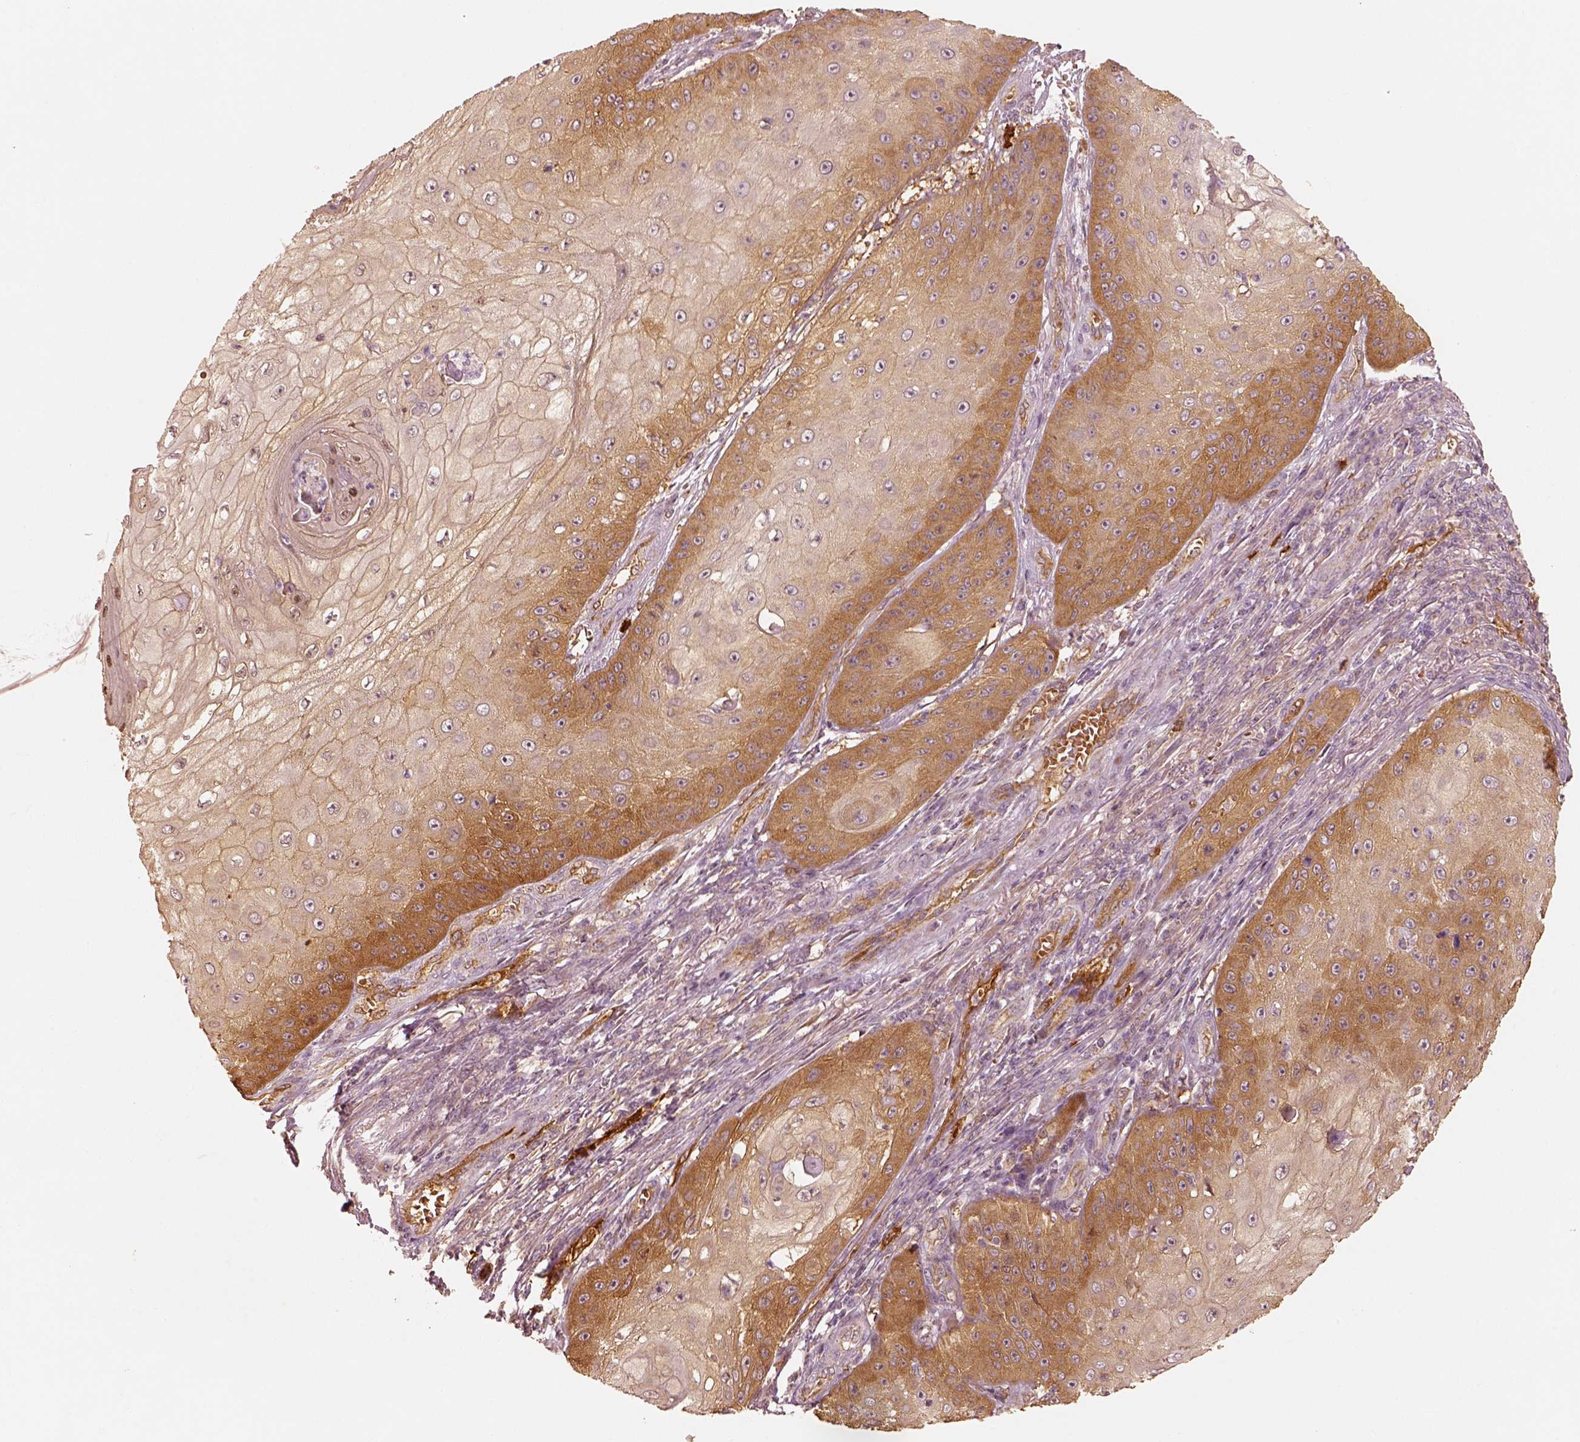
{"staining": {"intensity": "moderate", "quantity": ">75%", "location": "cytoplasmic/membranous"}, "tissue": "skin cancer", "cell_type": "Tumor cells", "image_type": "cancer", "snomed": [{"axis": "morphology", "description": "Squamous cell carcinoma, NOS"}, {"axis": "topography", "description": "Skin"}], "caption": "Protein staining of squamous cell carcinoma (skin) tissue reveals moderate cytoplasmic/membranous staining in about >75% of tumor cells.", "gene": "FSCN1", "patient": {"sex": "male", "age": 70}}